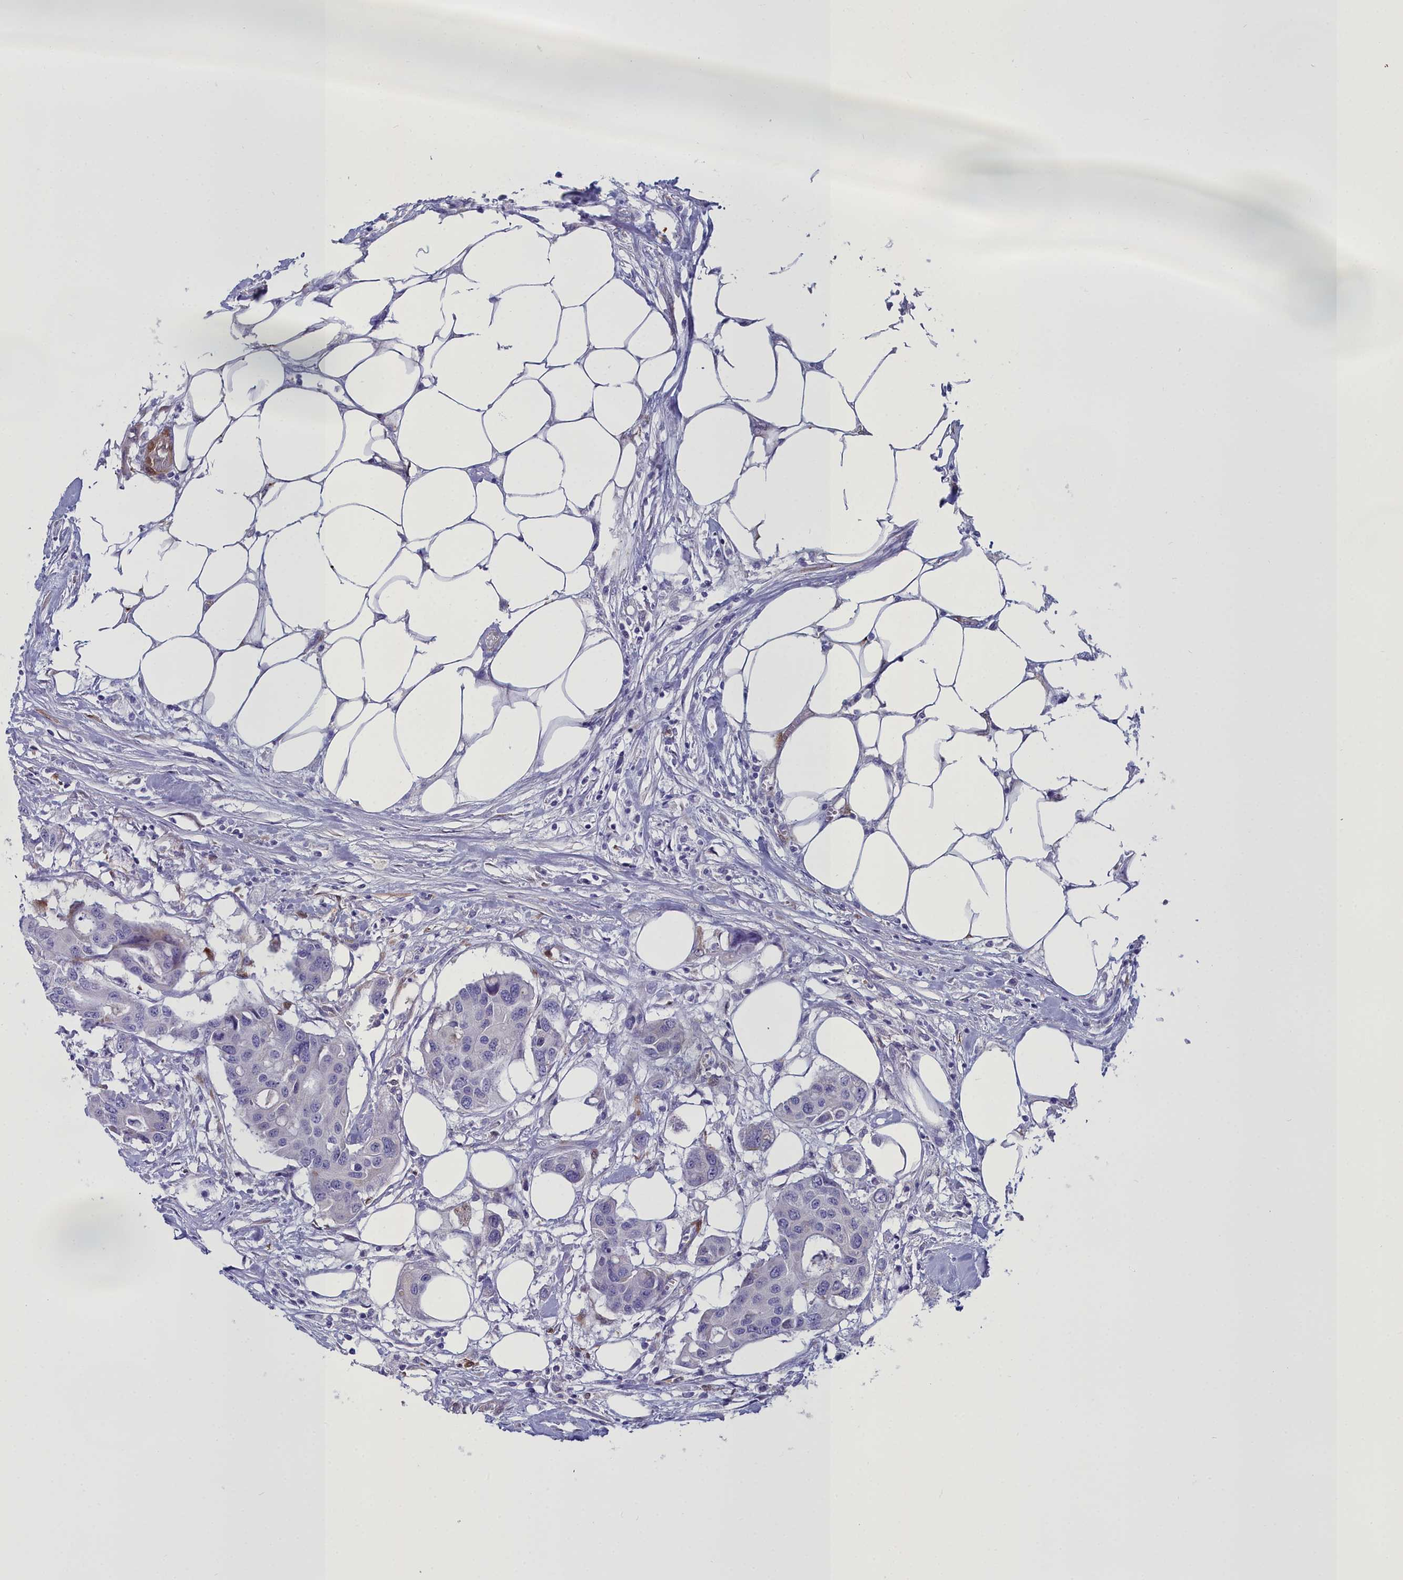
{"staining": {"intensity": "negative", "quantity": "none", "location": "none"}, "tissue": "colorectal cancer", "cell_type": "Tumor cells", "image_type": "cancer", "snomed": [{"axis": "morphology", "description": "Adenocarcinoma, NOS"}, {"axis": "topography", "description": "Colon"}], "caption": "This is an IHC photomicrograph of human colorectal adenocarcinoma. There is no expression in tumor cells.", "gene": "PPP1R14A", "patient": {"sex": "male", "age": 77}}